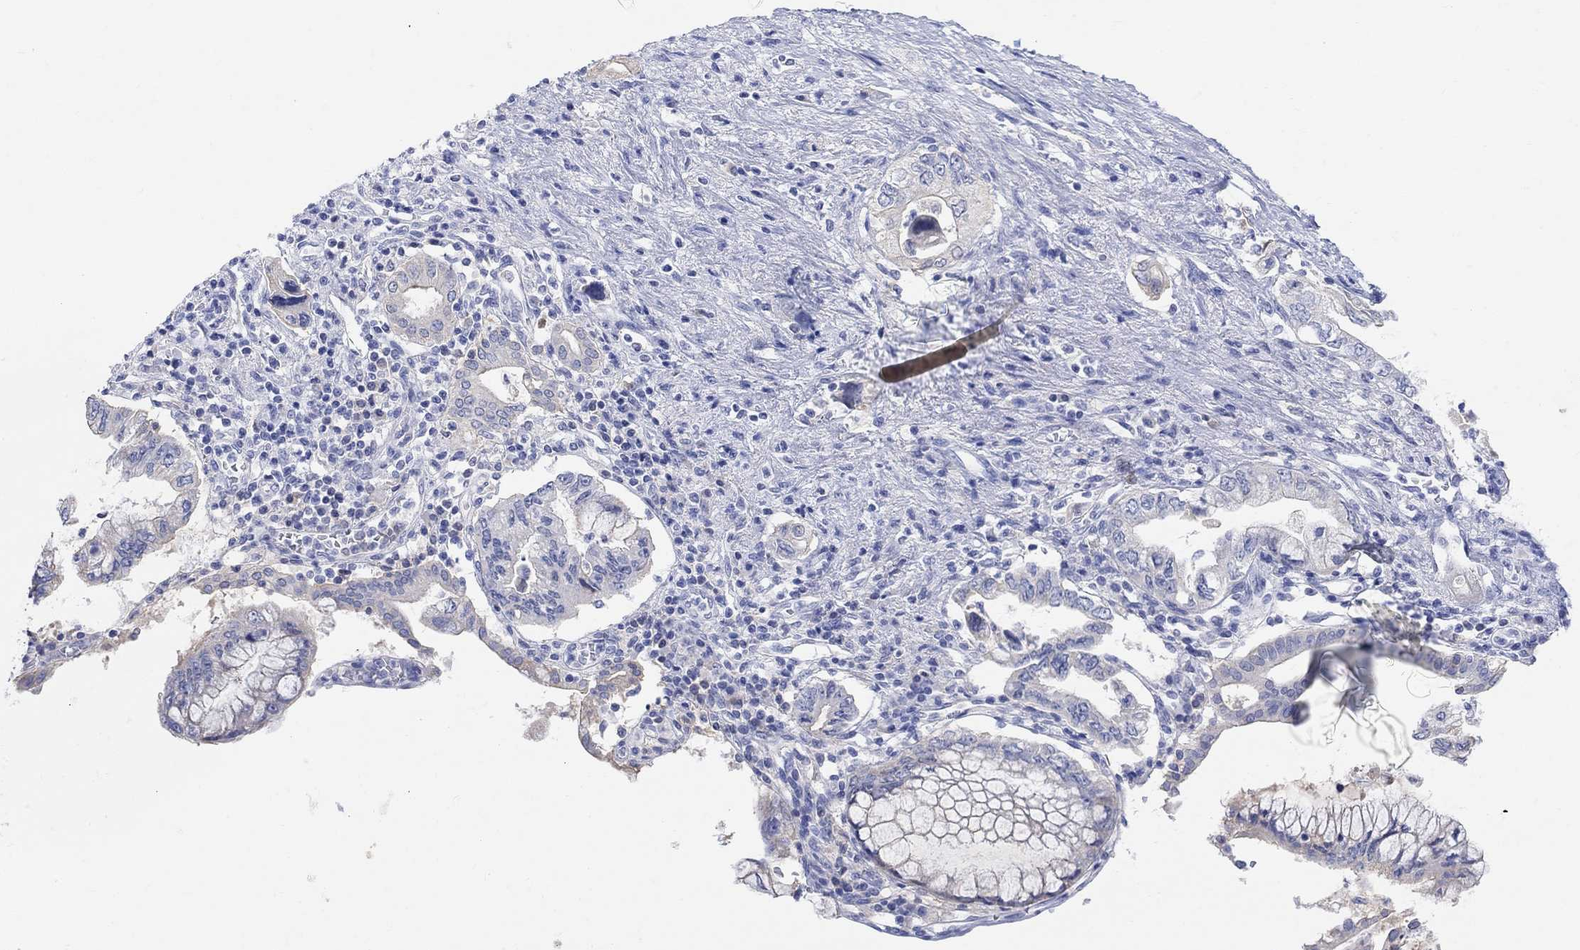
{"staining": {"intensity": "negative", "quantity": "none", "location": "none"}, "tissue": "pancreatic cancer", "cell_type": "Tumor cells", "image_type": "cancer", "snomed": [{"axis": "morphology", "description": "Adenocarcinoma, NOS"}, {"axis": "topography", "description": "Pancreas"}], "caption": "A histopathology image of human pancreatic cancer is negative for staining in tumor cells.", "gene": "TYR", "patient": {"sex": "female", "age": 73}}